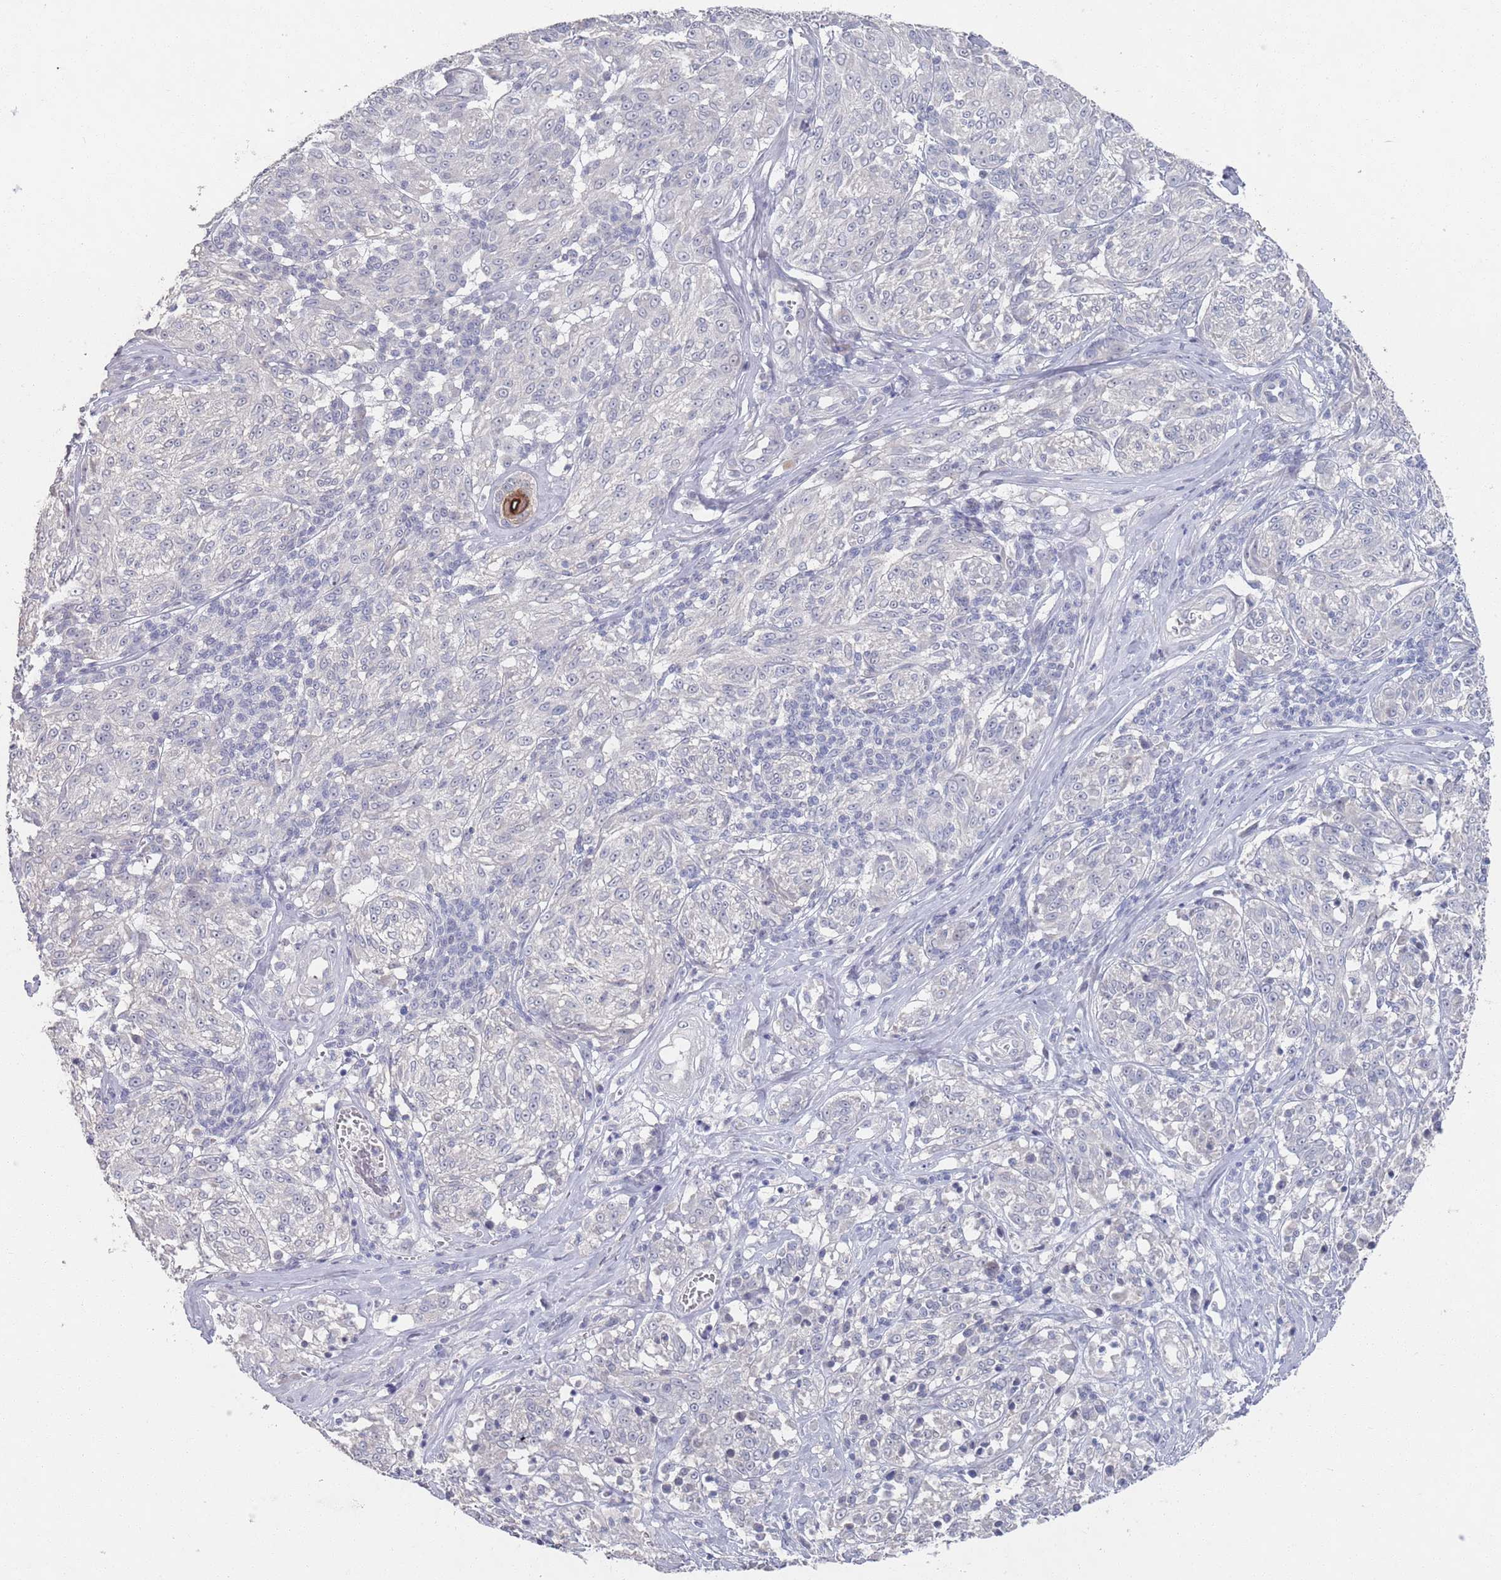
{"staining": {"intensity": "negative", "quantity": "none", "location": "none"}, "tissue": "melanoma", "cell_type": "Tumor cells", "image_type": "cancer", "snomed": [{"axis": "morphology", "description": "Malignant melanoma, NOS"}, {"axis": "topography", "description": "Skin"}], "caption": "A histopathology image of malignant melanoma stained for a protein exhibits no brown staining in tumor cells.", "gene": "PROM2", "patient": {"sex": "female", "age": 63}}